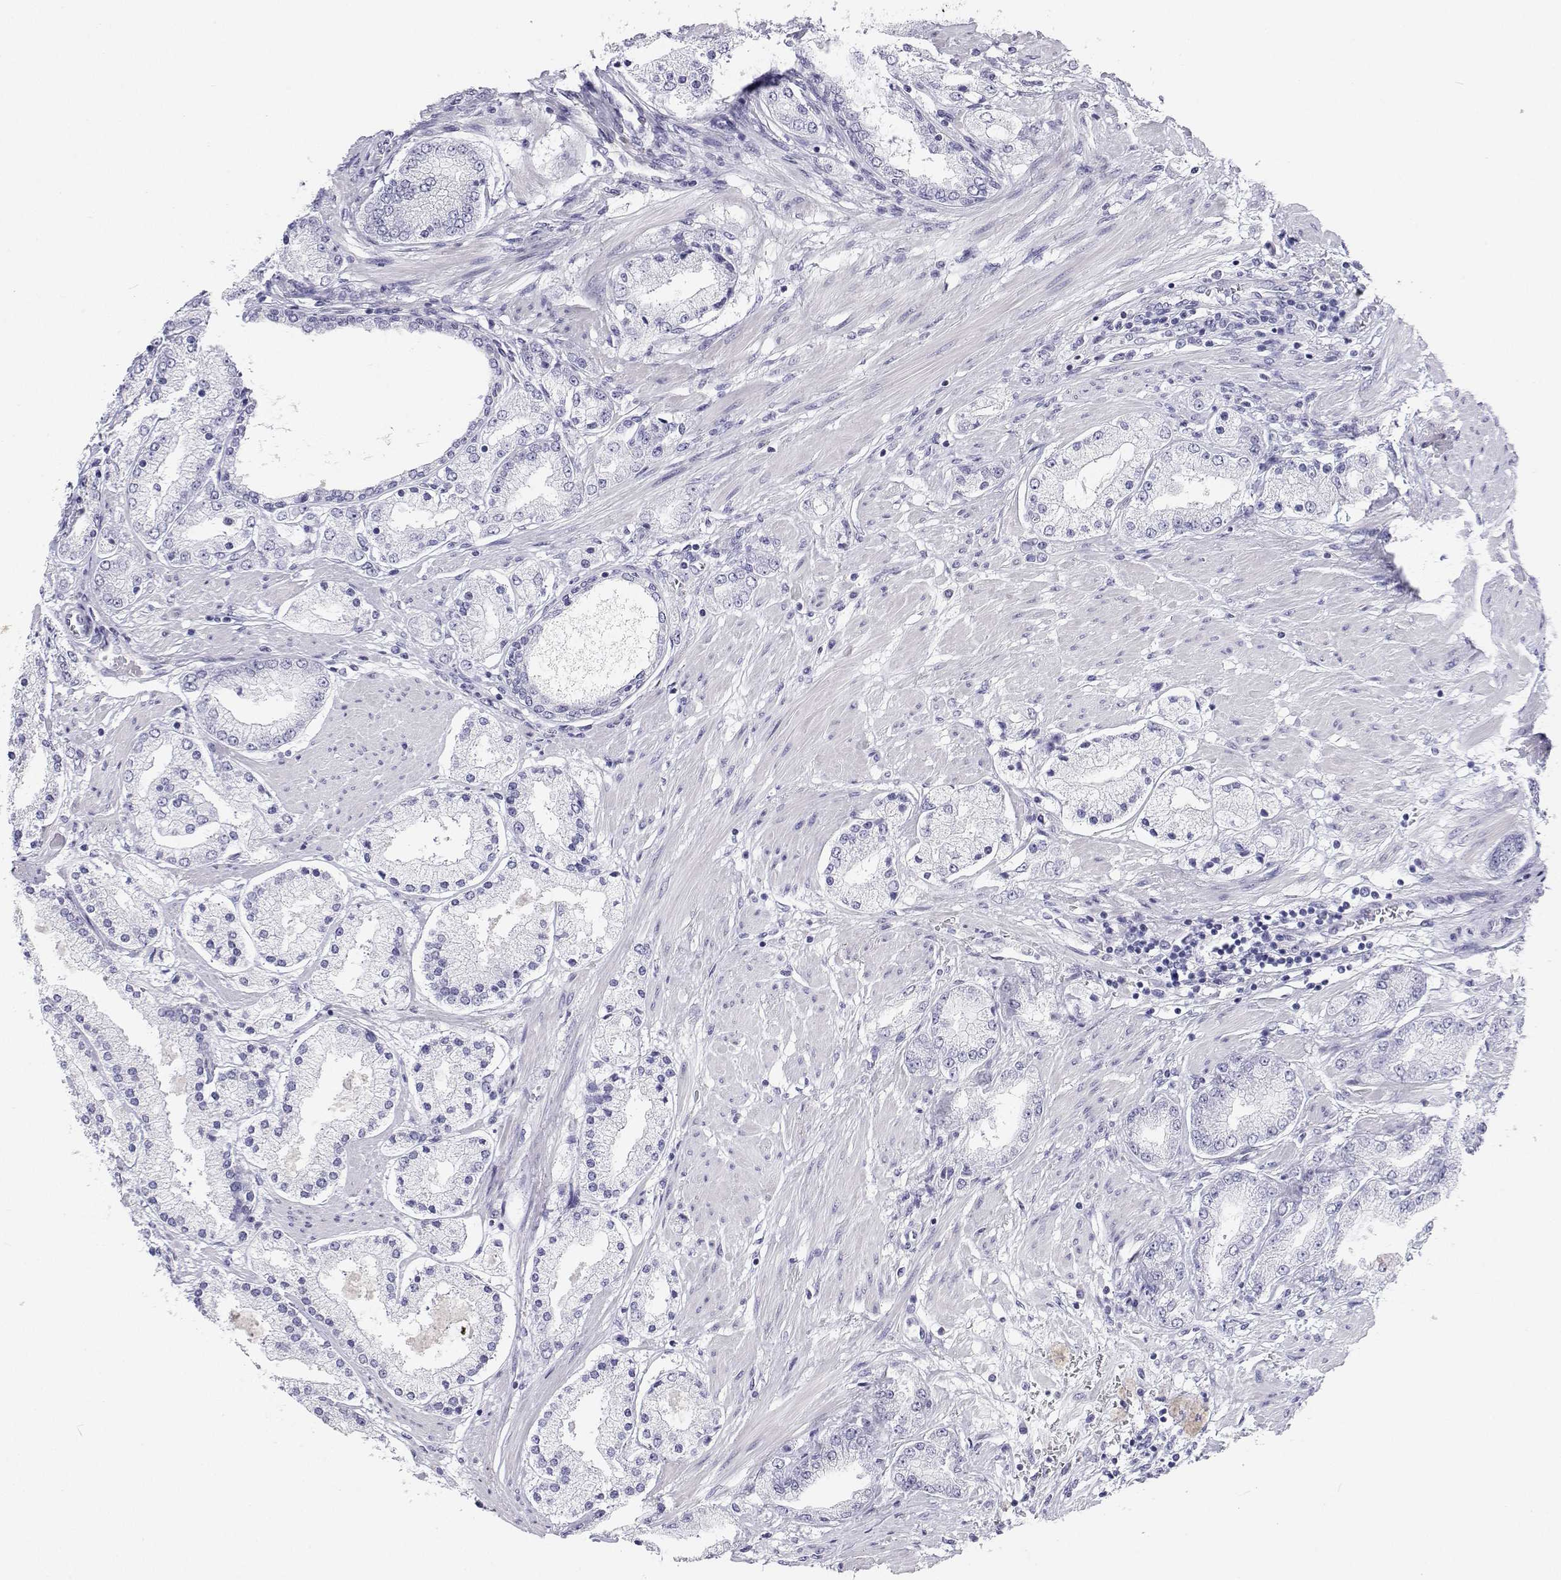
{"staining": {"intensity": "negative", "quantity": "none", "location": "none"}, "tissue": "prostate cancer", "cell_type": "Tumor cells", "image_type": "cancer", "snomed": [{"axis": "morphology", "description": "Adenocarcinoma, High grade"}, {"axis": "topography", "description": "Prostate"}], "caption": "Tumor cells are negative for brown protein staining in prostate cancer (adenocarcinoma (high-grade)).", "gene": "BHMT", "patient": {"sex": "male", "age": 67}}